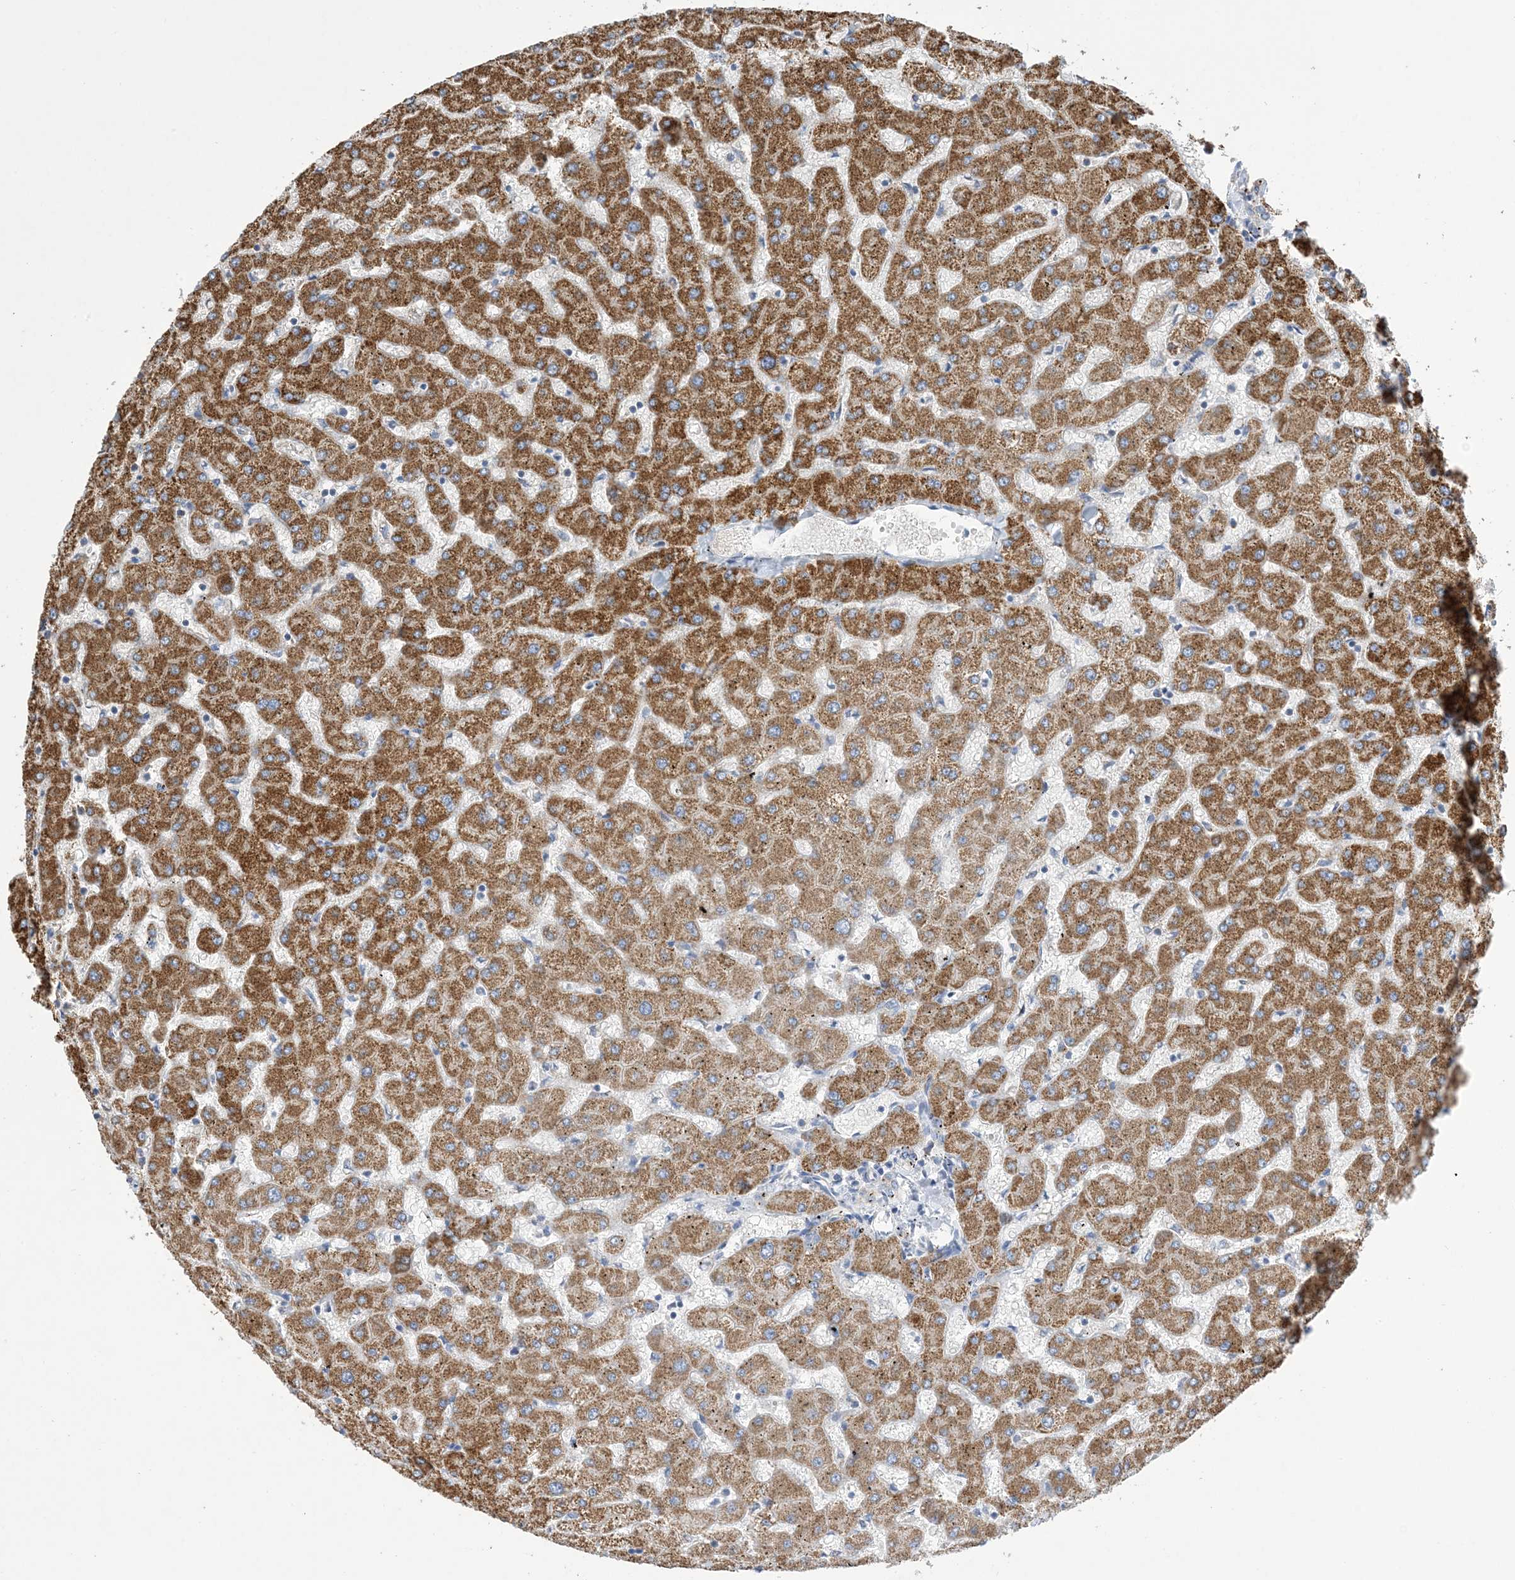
{"staining": {"intensity": "negative", "quantity": "none", "location": "none"}, "tissue": "liver", "cell_type": "Cholangiocytes", "image_type": "normal", "snomed": [{"axis": "morphology", "description": "Normal tissue, NOS"}, {"axis": "topography", "description": "Liver"}], "caption": "This image is of unremarkable liver stained with immunohistochemistry to label a protein in brown with the nuclei are counter-stained blue. There is no staining in cholangiocytes.", "gene": "CLEC16A", "patient": {"sex": "female", "age": 63}}